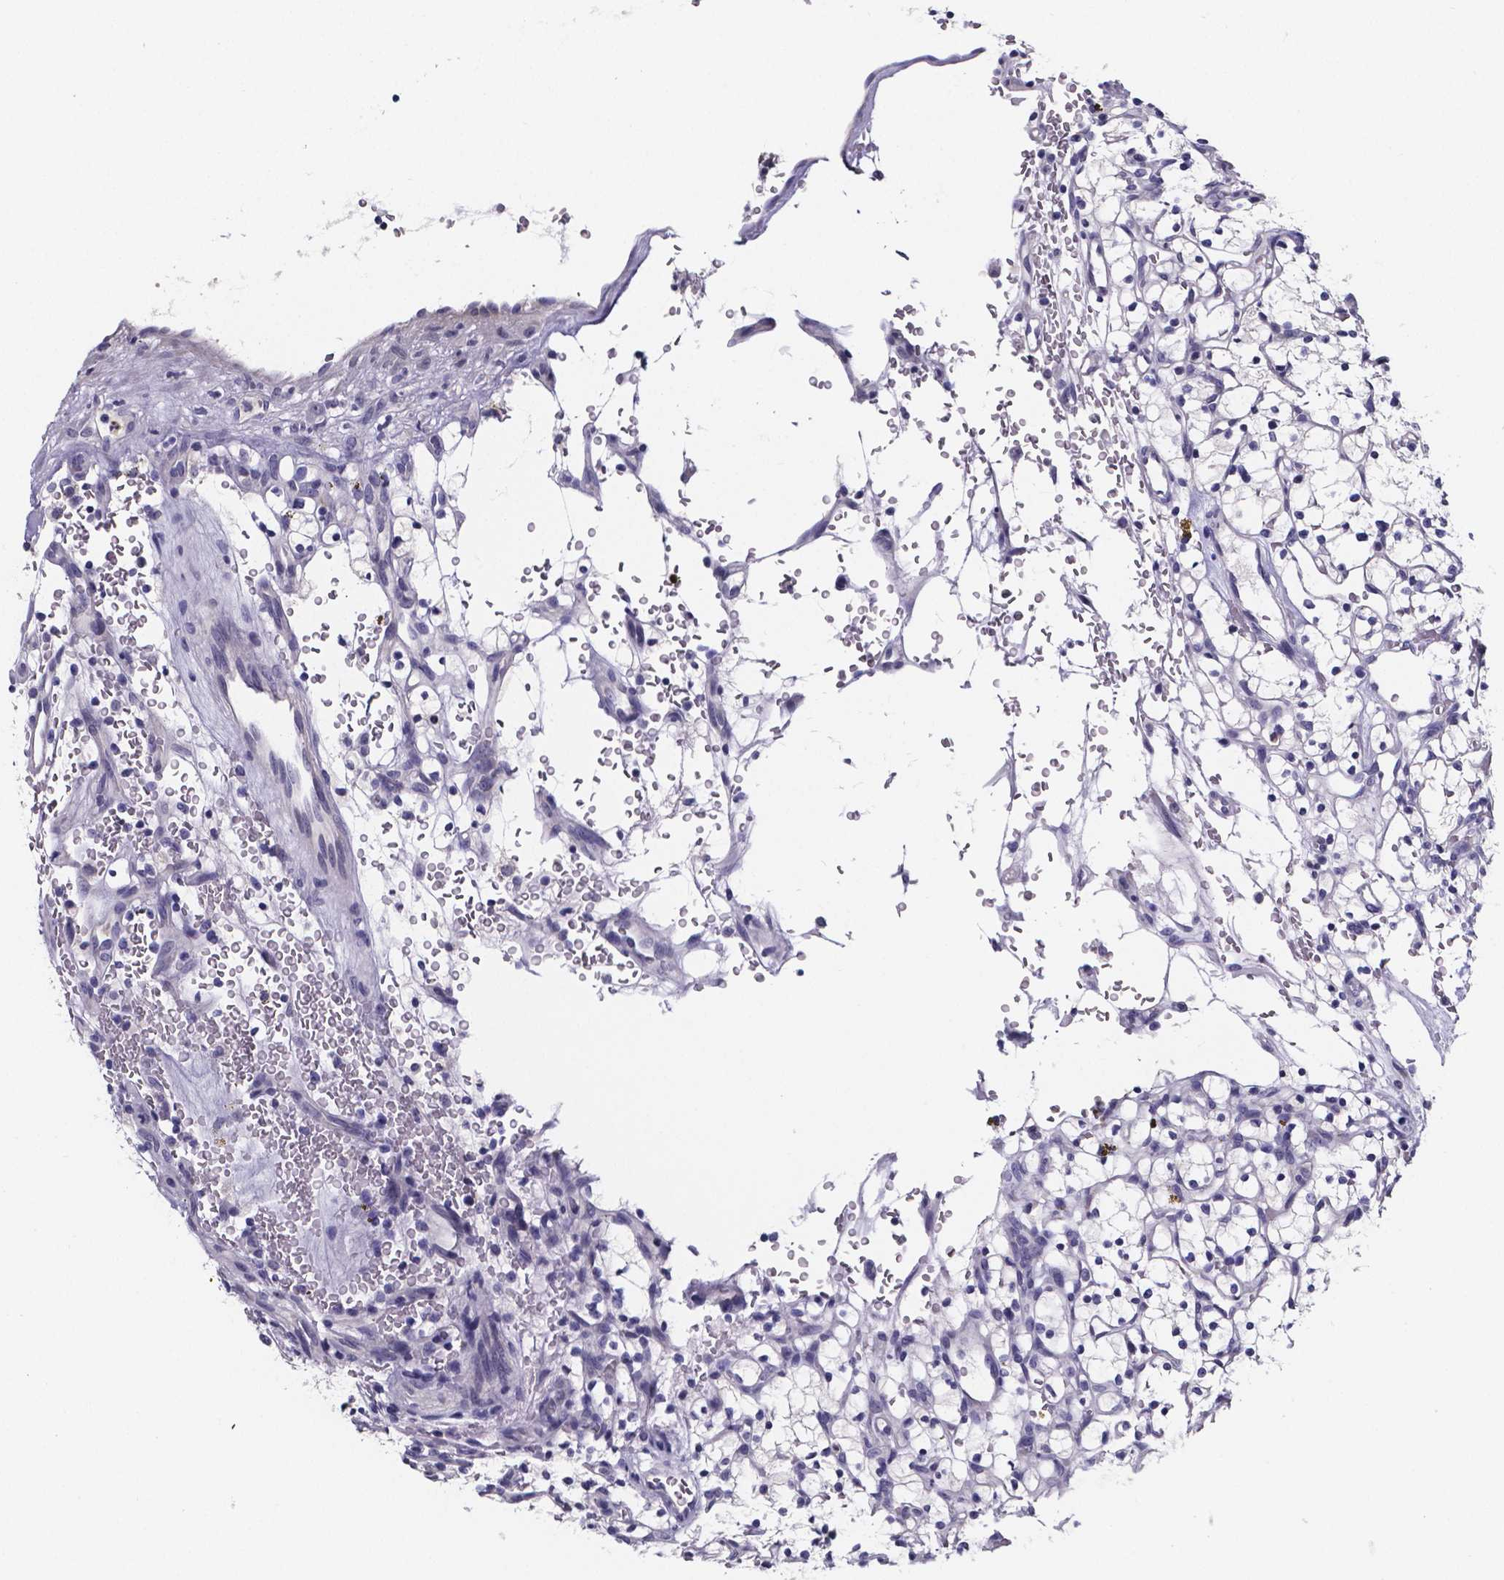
{"staining": {"intensity": "negative", "quantity": "none", "location": "none"}, "tissue": "renal cancer", "cell_type": "Tumor cells", "image_type": "cancer", "snomed": [{"axis": "morphology", "description": "Adenocarcinoma, NOS"}, {"axis": "topography", "description": "Kidney"}], "caption": "DAB (3,3'-diaminobenzidine) immunohistochemical staining of renal cancer shows no significant expression in tumor cells.", "gene": "IZUMO1", "patient": {"sex": "female", "age": 64}}